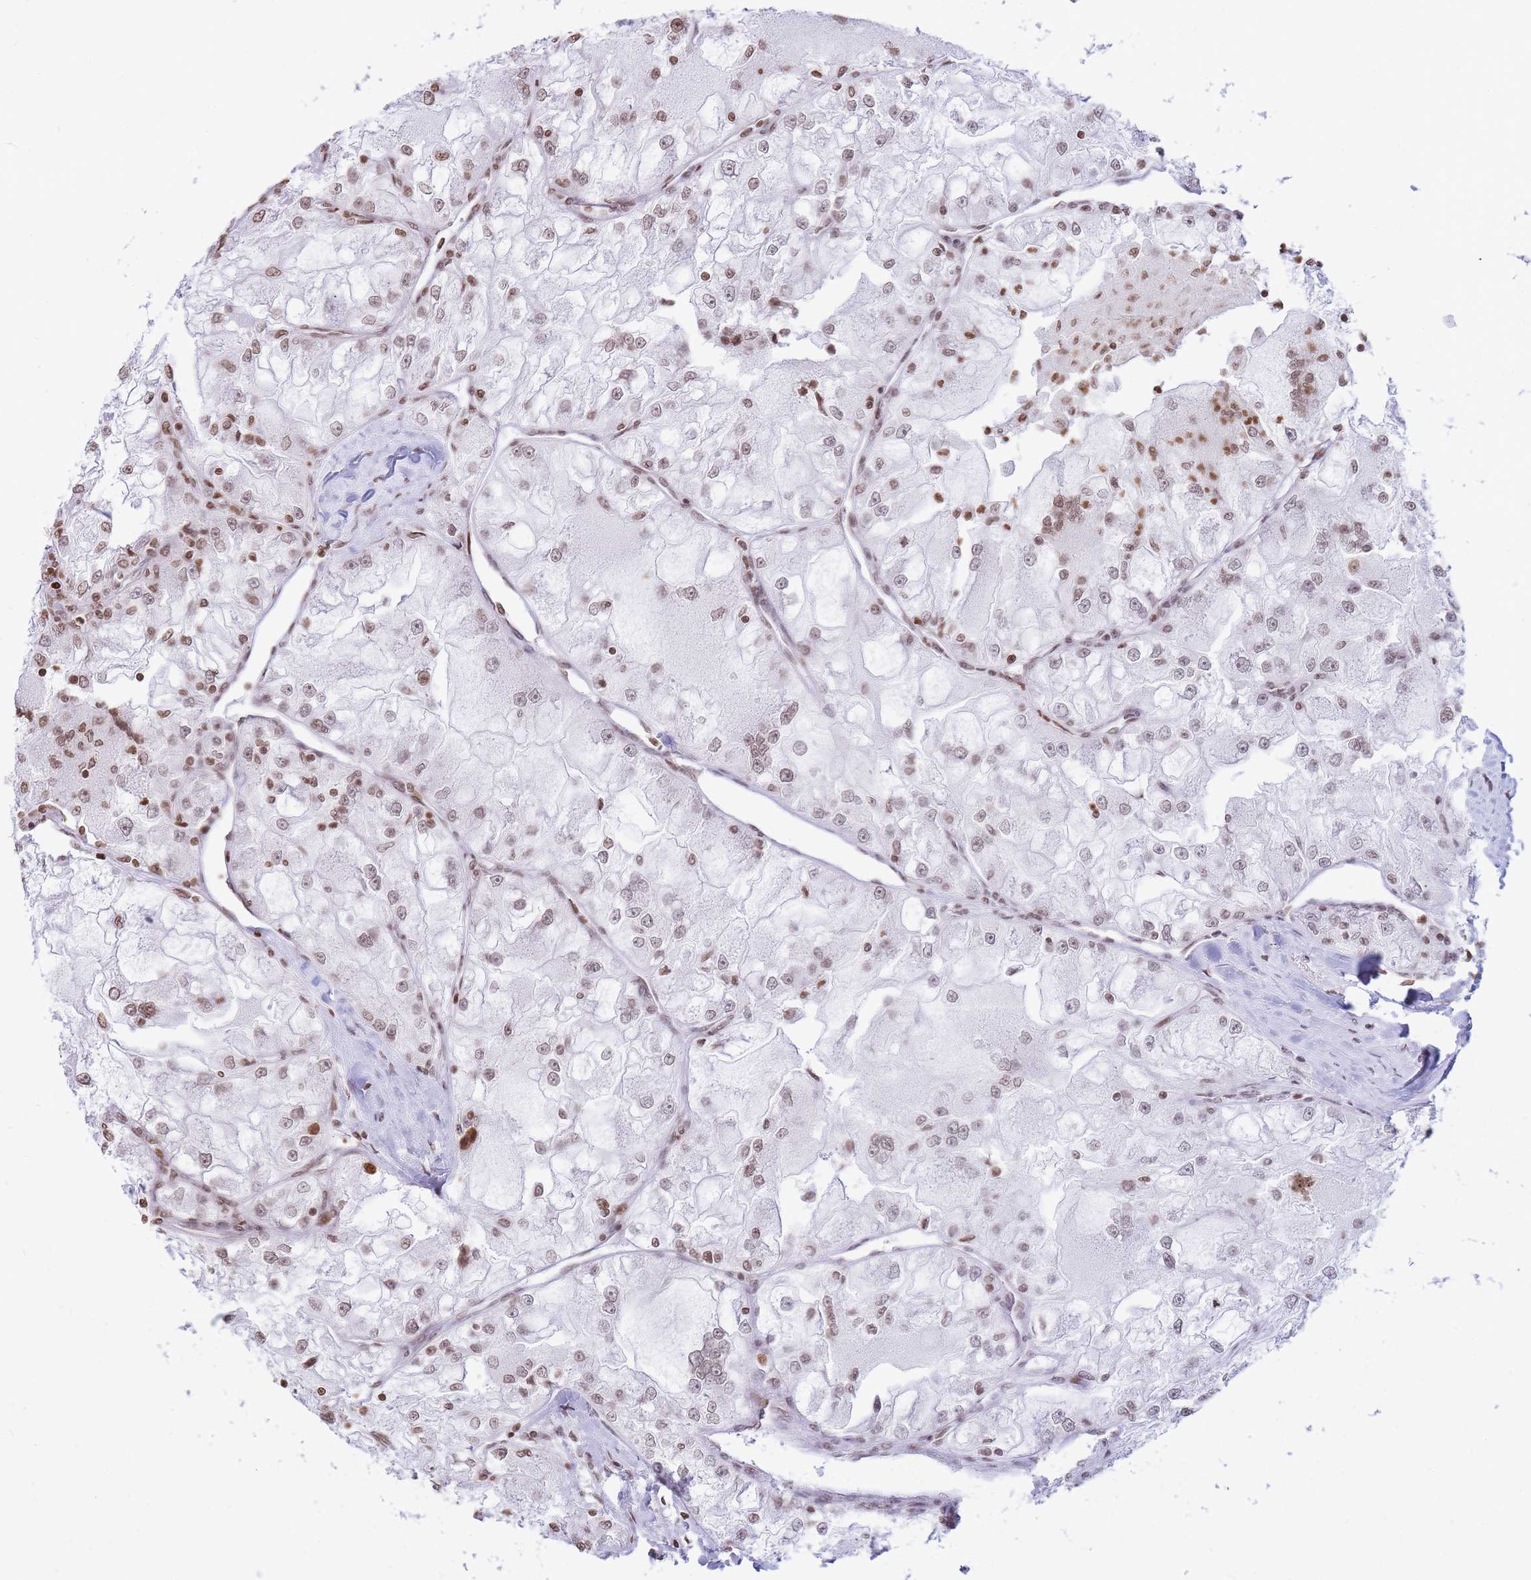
{"staining": {"intensity": "weak", "quantity": ">75%", "location": "nuclear"}, "tissue": "renal cancer", "cell_type": "Tumor cells", "image_type": "cancer", "snomed": [{"axis": "morphology", "description": "Adenocarcinoma, NOS"}, {"axis": "topography", "description": "Kidney"}], "caption": "Immunohistochemical staining of adenocarcinoma (renal) reveals low levels of weak nuclear positivity in approximately >75% of tumor cells. (brown staining indicates protein expression, while blue staining denotes nuclei).", "gene": "SHISAL1", "patient": {"sex": "female", "age": 72}}